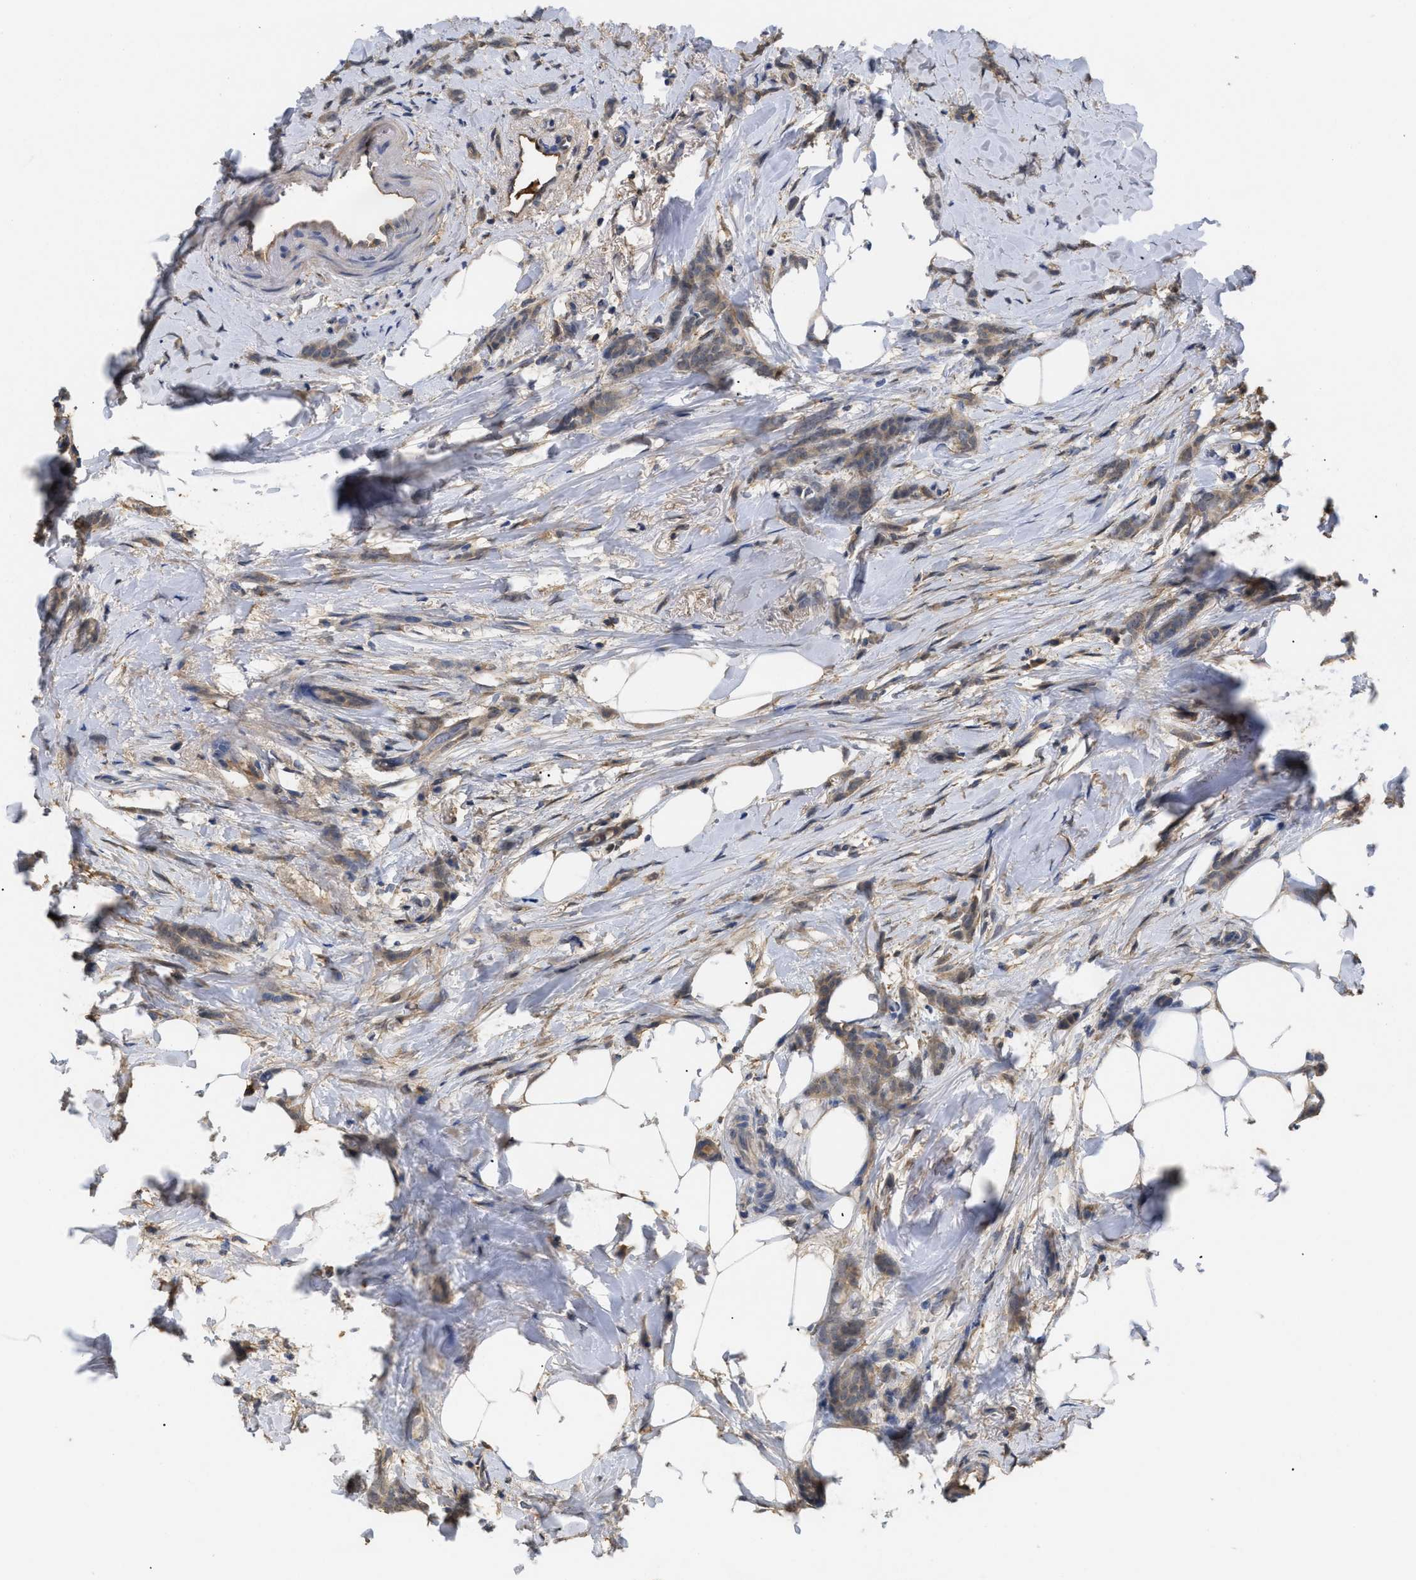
{"staining": {"intensity": "weak", "quantity": ">75%", "location": "cytoplasmic/membranous"}, "tissue": "breast cancer", "cell_type": "Tumor cells", "image_type": "cancer", "snomed": [{"axis": "morphology", "description": "Lobular carcinoma, in situ"}, {"axis": "morphology", "description": "Lobular carcinoma"}, {"axis": "topography", "description": "Breast"}], "caption": "Immunohistochemical staining of breast cancer exhibits low levels of weak cytoplasmic/membranous protein positivity in about >75% of tumor cells.", "gene": "ANXA4", "patient": {"sex": "female", "age": 41}}